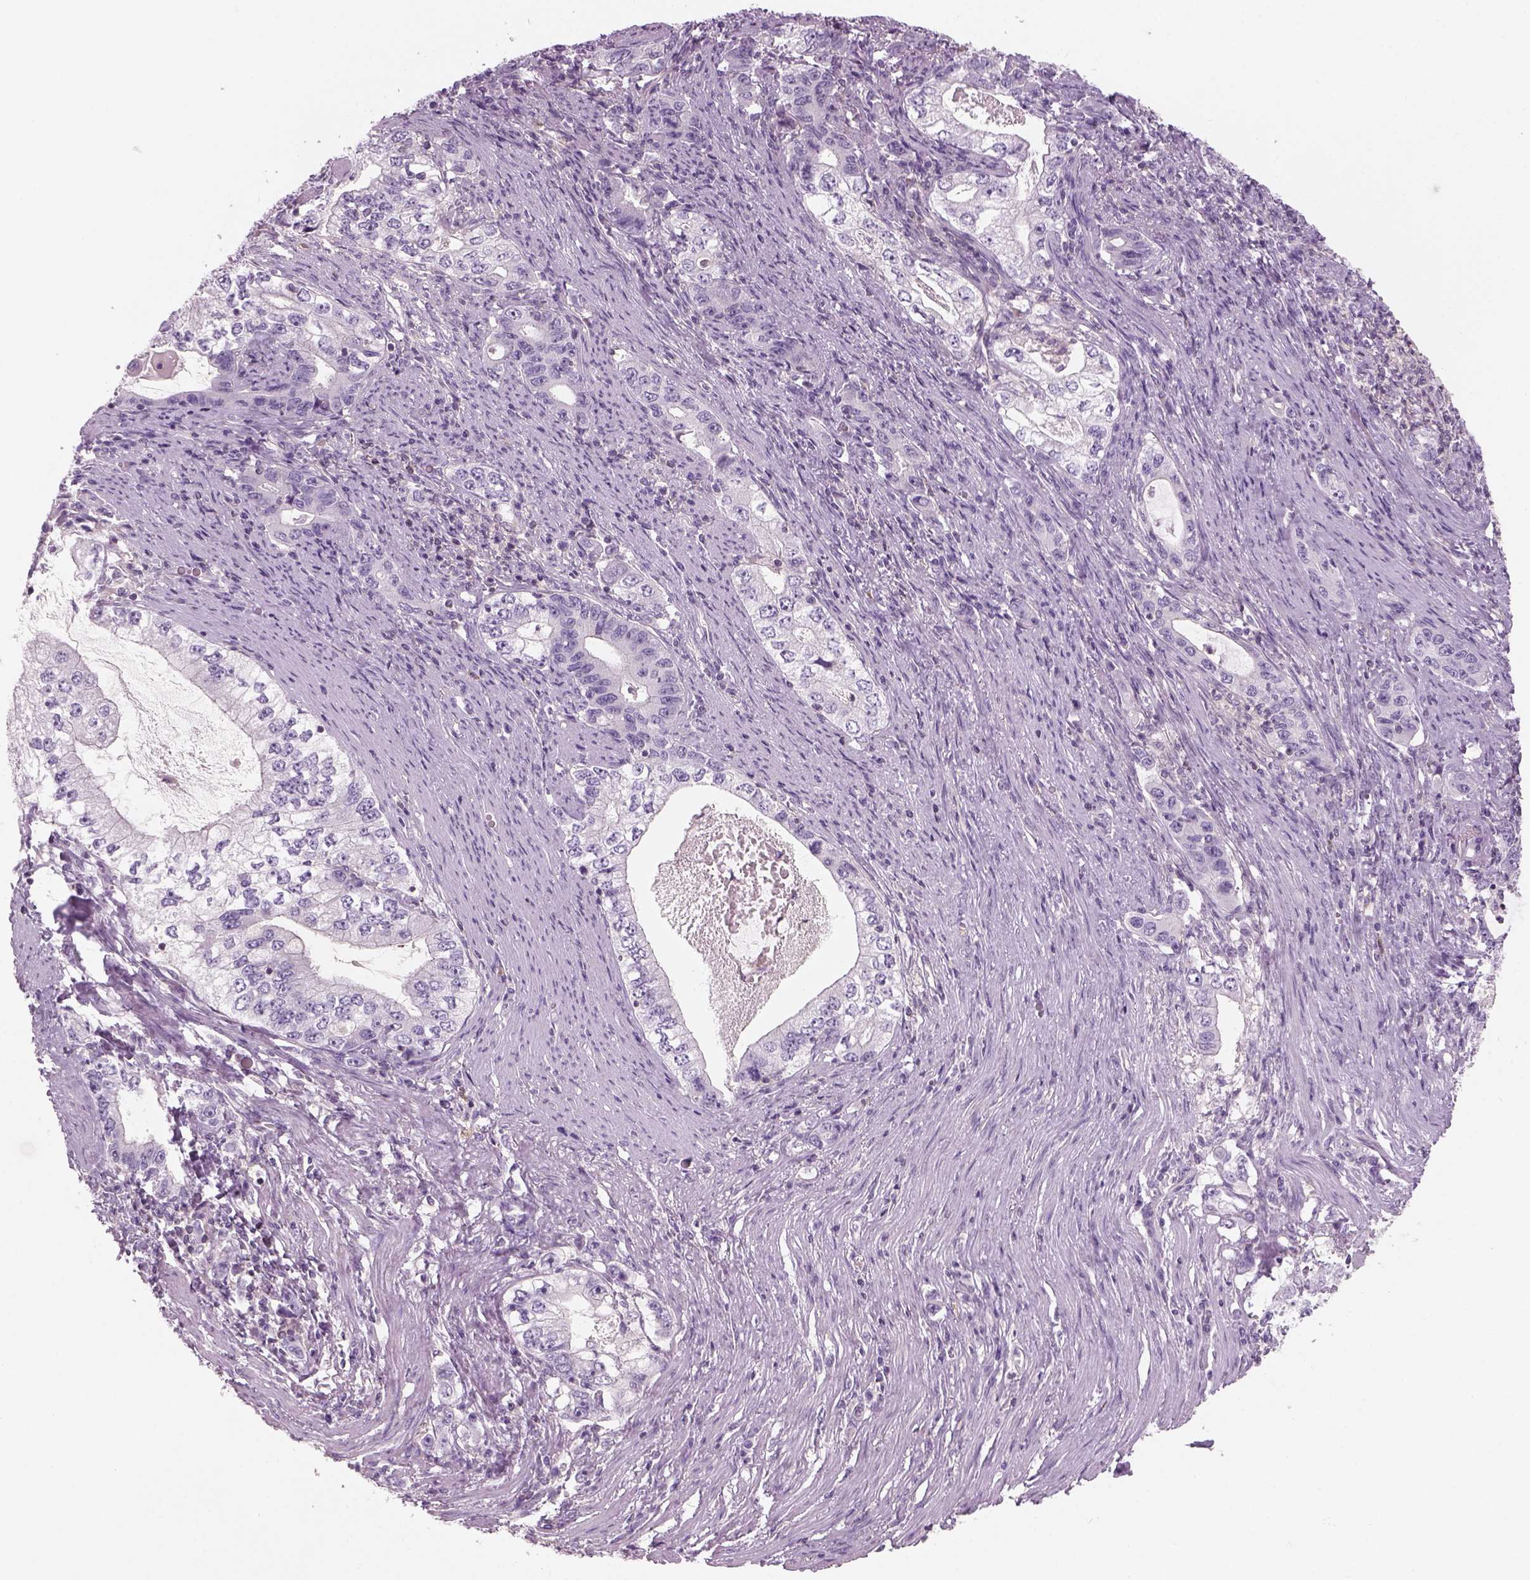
{"staining": {"intensity": "negative", "quantity": "none", "location": "none"}, "tissue": "stomach cancer", "cell_type": "Tumor cells", "image_type": "cancer", "snomed": [{"axis": "morphology", "description": "Adenocarcinoma, NOS"}, {"axis": "topography", "description": "Stomach, lower"}], "caption": "Tumor cells are negative for protein expression in human stomach adenocarcinoma. (Stains: DAB (3,3'-diaminobenzidine) immunohistochemistry (IHC) with hematoxylin counter stain, Microscopy: brightfield microscopy at high magnification).", "gene": "SLC1A7", "patient": {"sex": "female", "age": 72}}